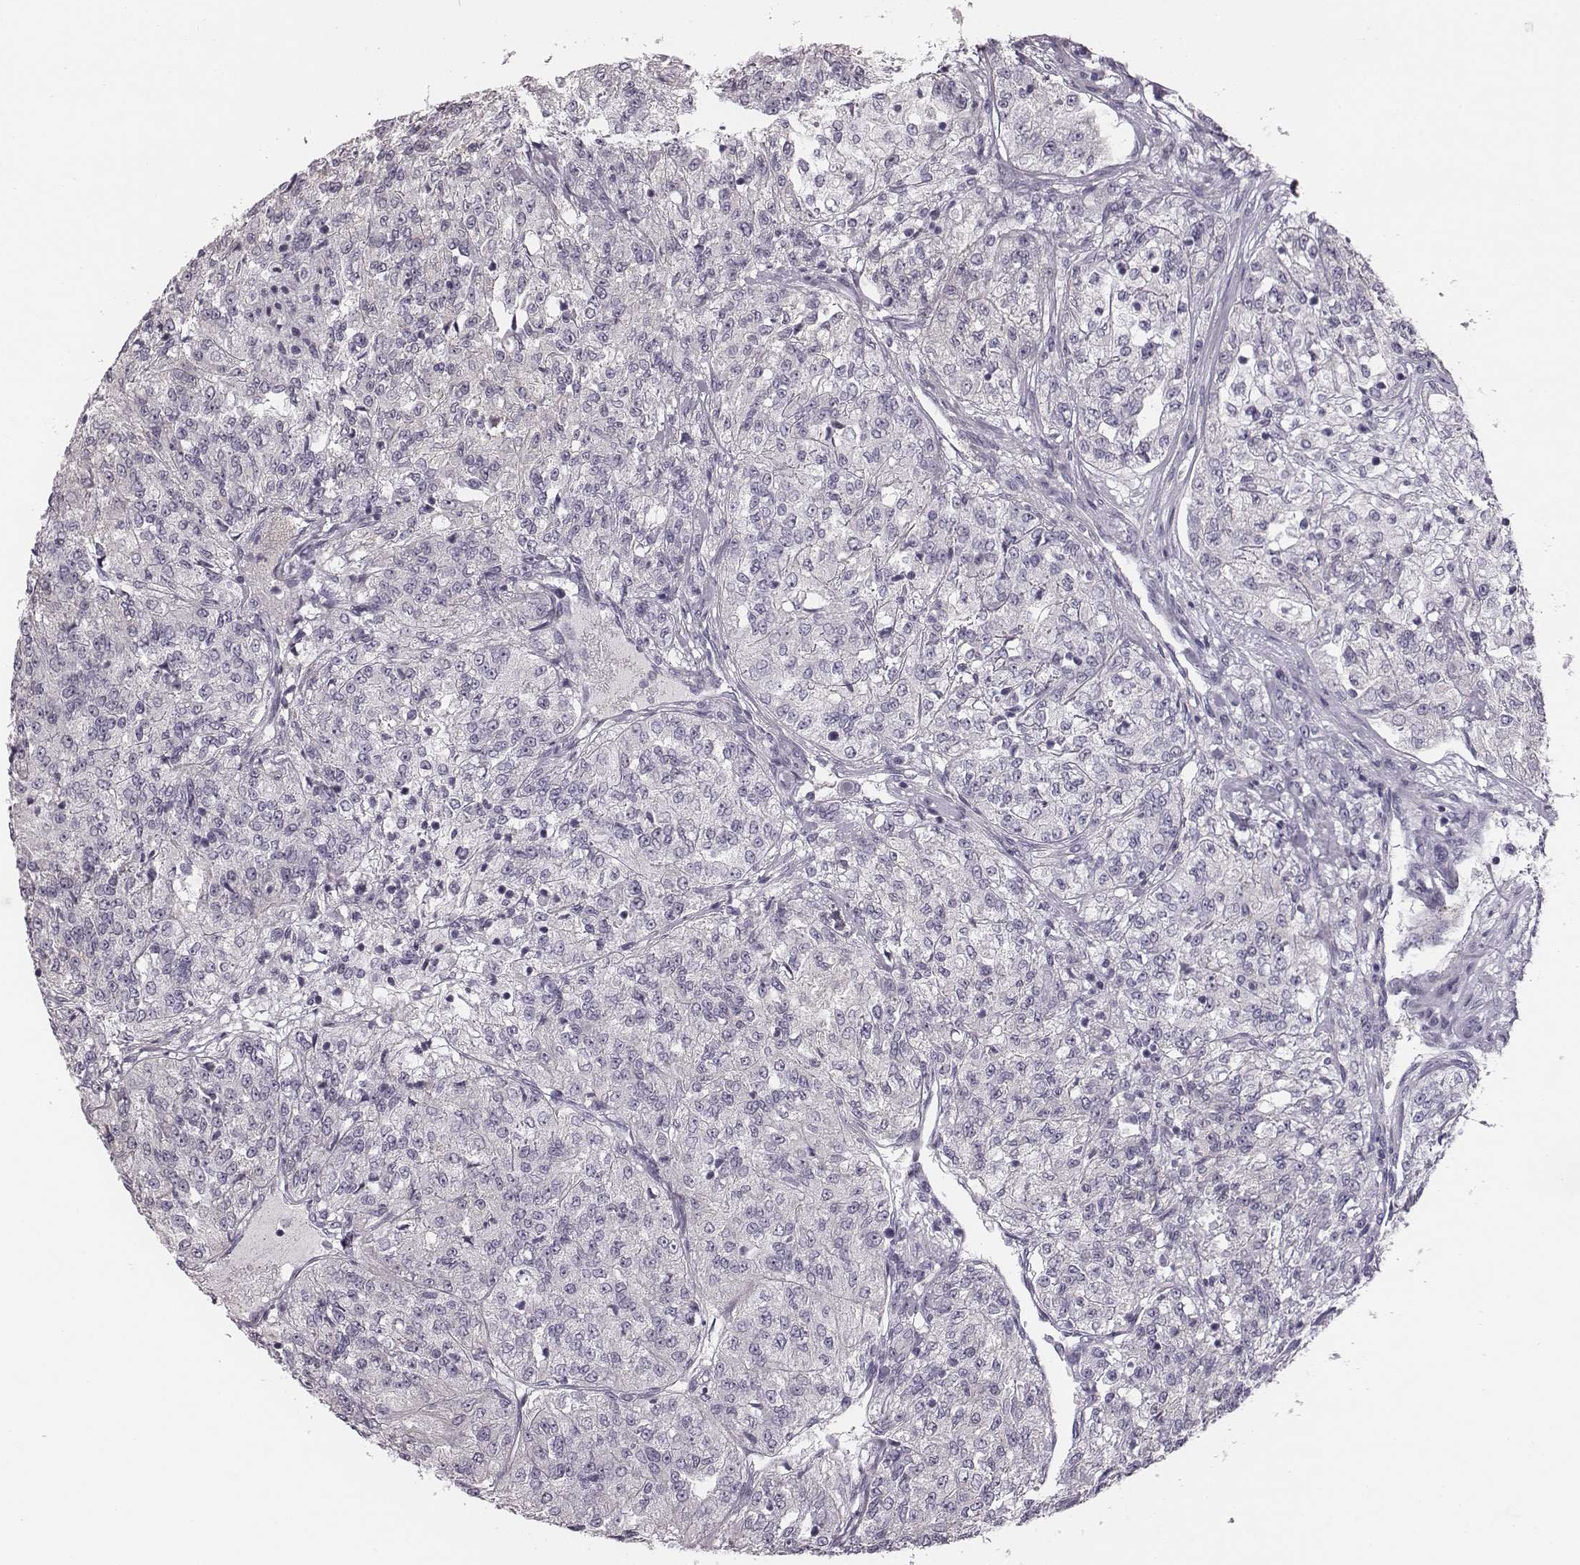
{"staining": {"intensity": "negative", "quantity": "none", "location": "none"}, "tissue": "renal cancer", "cell_type": "Tumor cells", "image_type": "cancer", "snomed": [{"axis": "morphology", "description": "Adenocarcinoma, NOS"}, {"axis": "topography", "description": "Kidney"}], "caption": "Adenocarcinoma (renal) was stained to show a protein in brown. There is no significant positivity in tumor cells.", "gene": "CRISP1", "patient": {"sex": "female", "age": 63}}